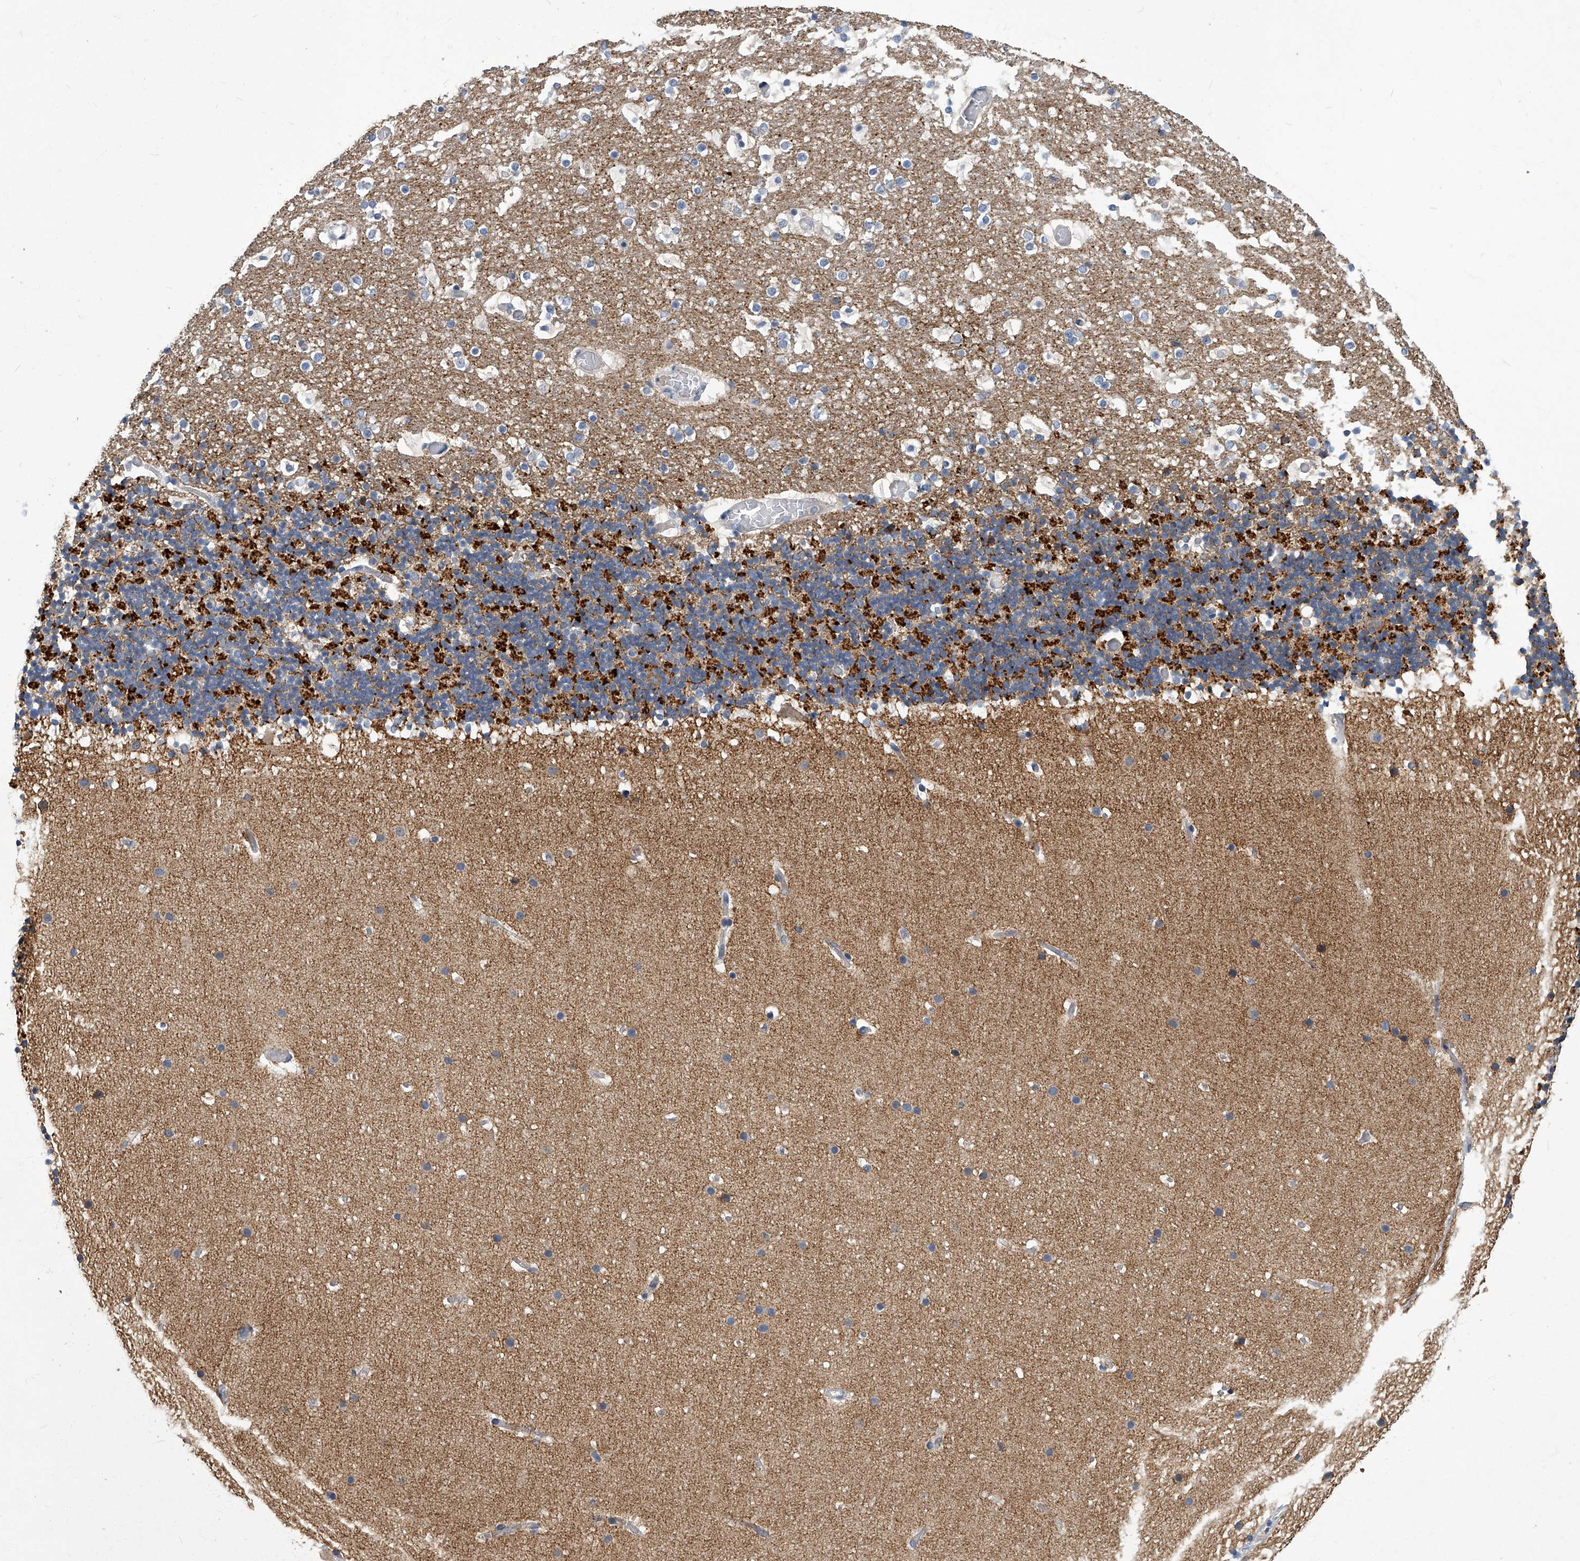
{"staining": {"intensity": "strong", "quantity": "25%-75%", "location": "cytoplasmic/membranous"}, "tissue": "cerebellum", "cell_type": "Cells in granular layer", "image_type": "normal", "snomed": [{"axis": "morphology", "description": "Normal tissue, NOS"}, {"axis": "topography", "description": "Cerebellum"}], "caption": "Brown immunohistochemical staining in benign human cerebellum reveals strong cytoplasmic/membranous staining in about 25%-75% of cells in granular layer. (Brightfield microscopy of DAB IHC at high magnification).", "gene": "TGFBR1", "patient": {"sex": "male", "age": 57}}